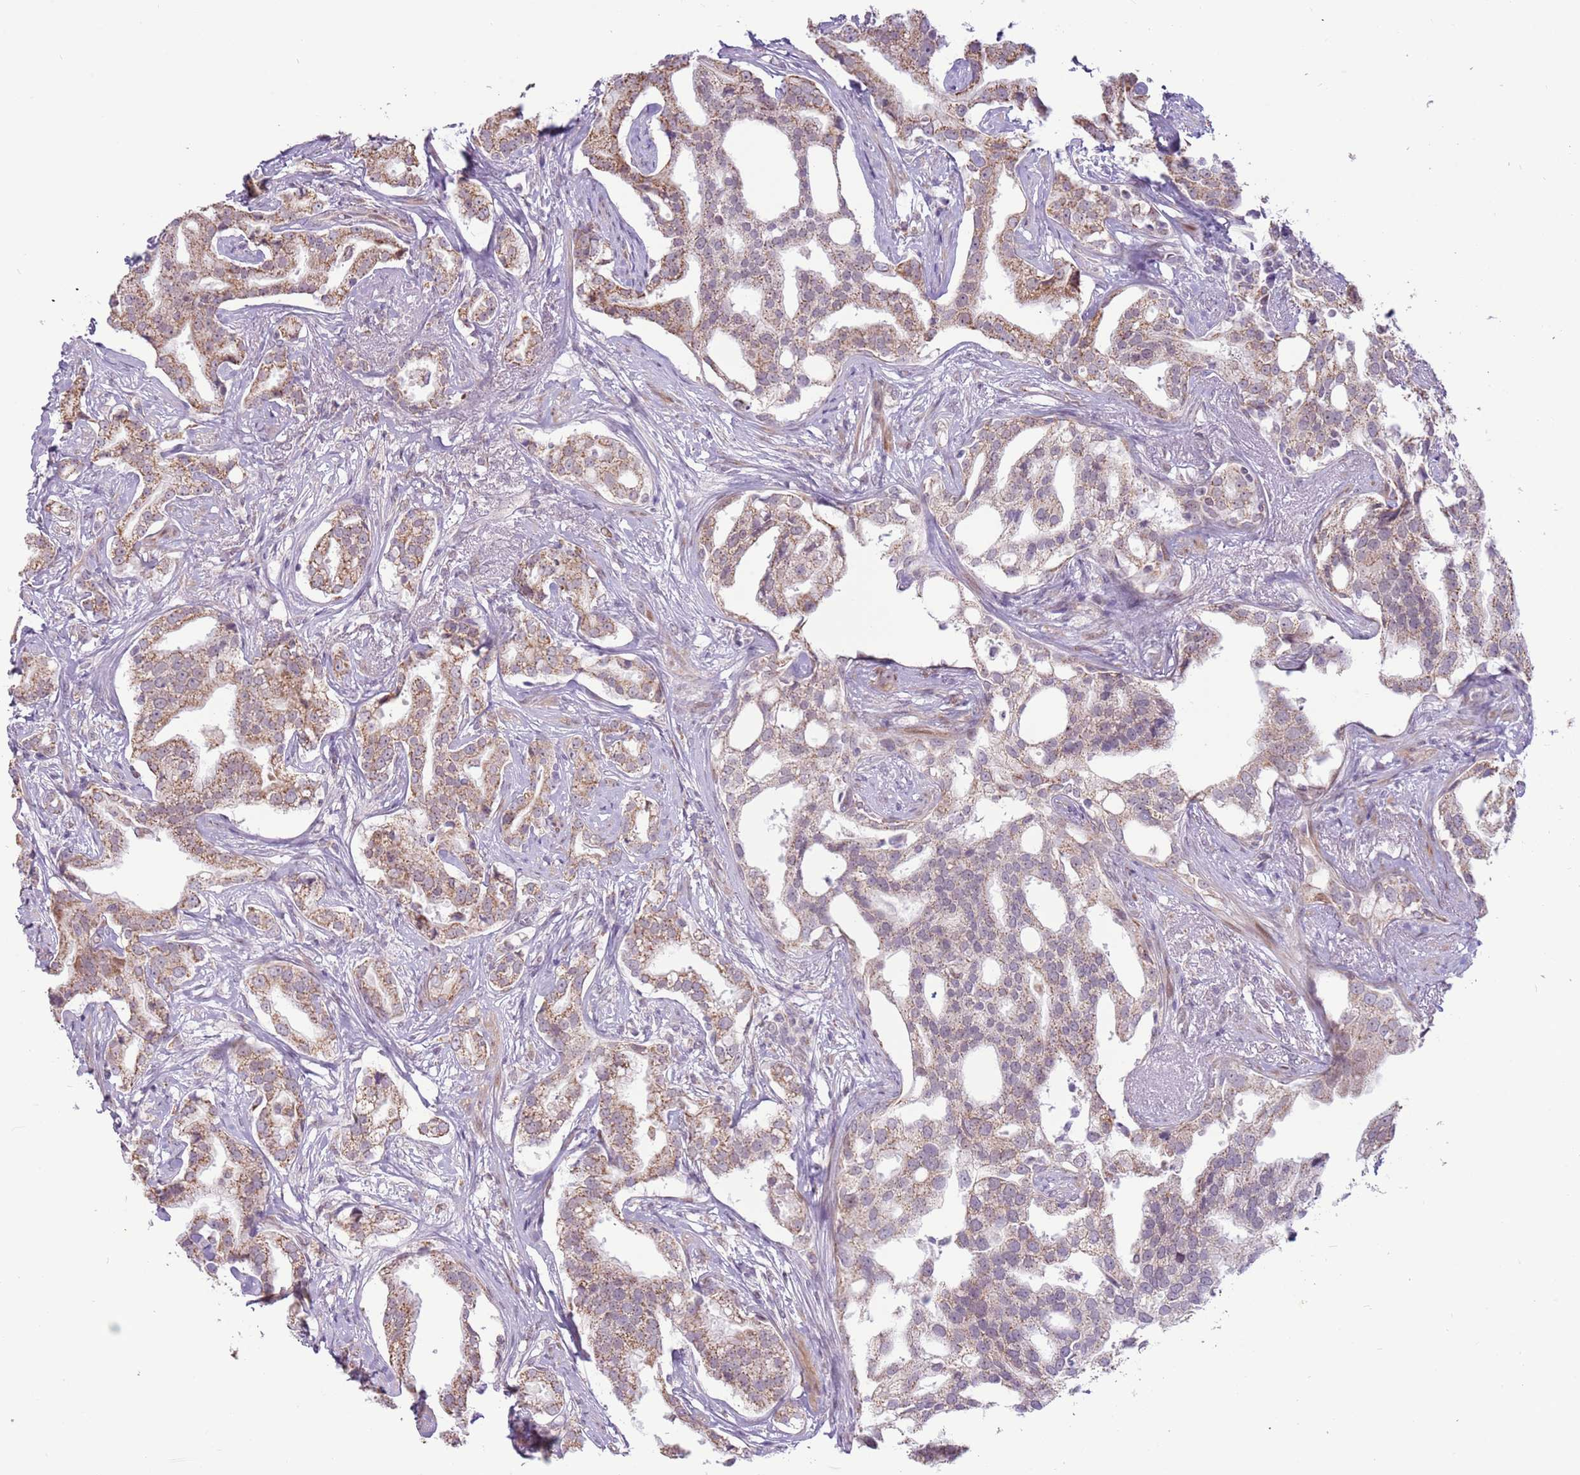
{"staining": {"intensity": "moderate", "quantity": "25%-75%", "location": "cytoplasmic/membranous"}, "tissue": "prostate cancer", "cell_type": "Tumor cells", "image_type": "cancer", "snomed": [{"axis": "morphology", "description": "Adenocarcinoma, High grade"}, {"axis": "topography", "description": "Prostate"}], "caption": "Tumor cells reveal medium levels of moderate cytoplasmic/membranous staining in approximately 25%-75% of cells in adenocarcinoma (high-grade) (prostate).", "gene": "MLLT11", "patient": {"sex": "male", "age": 67}}